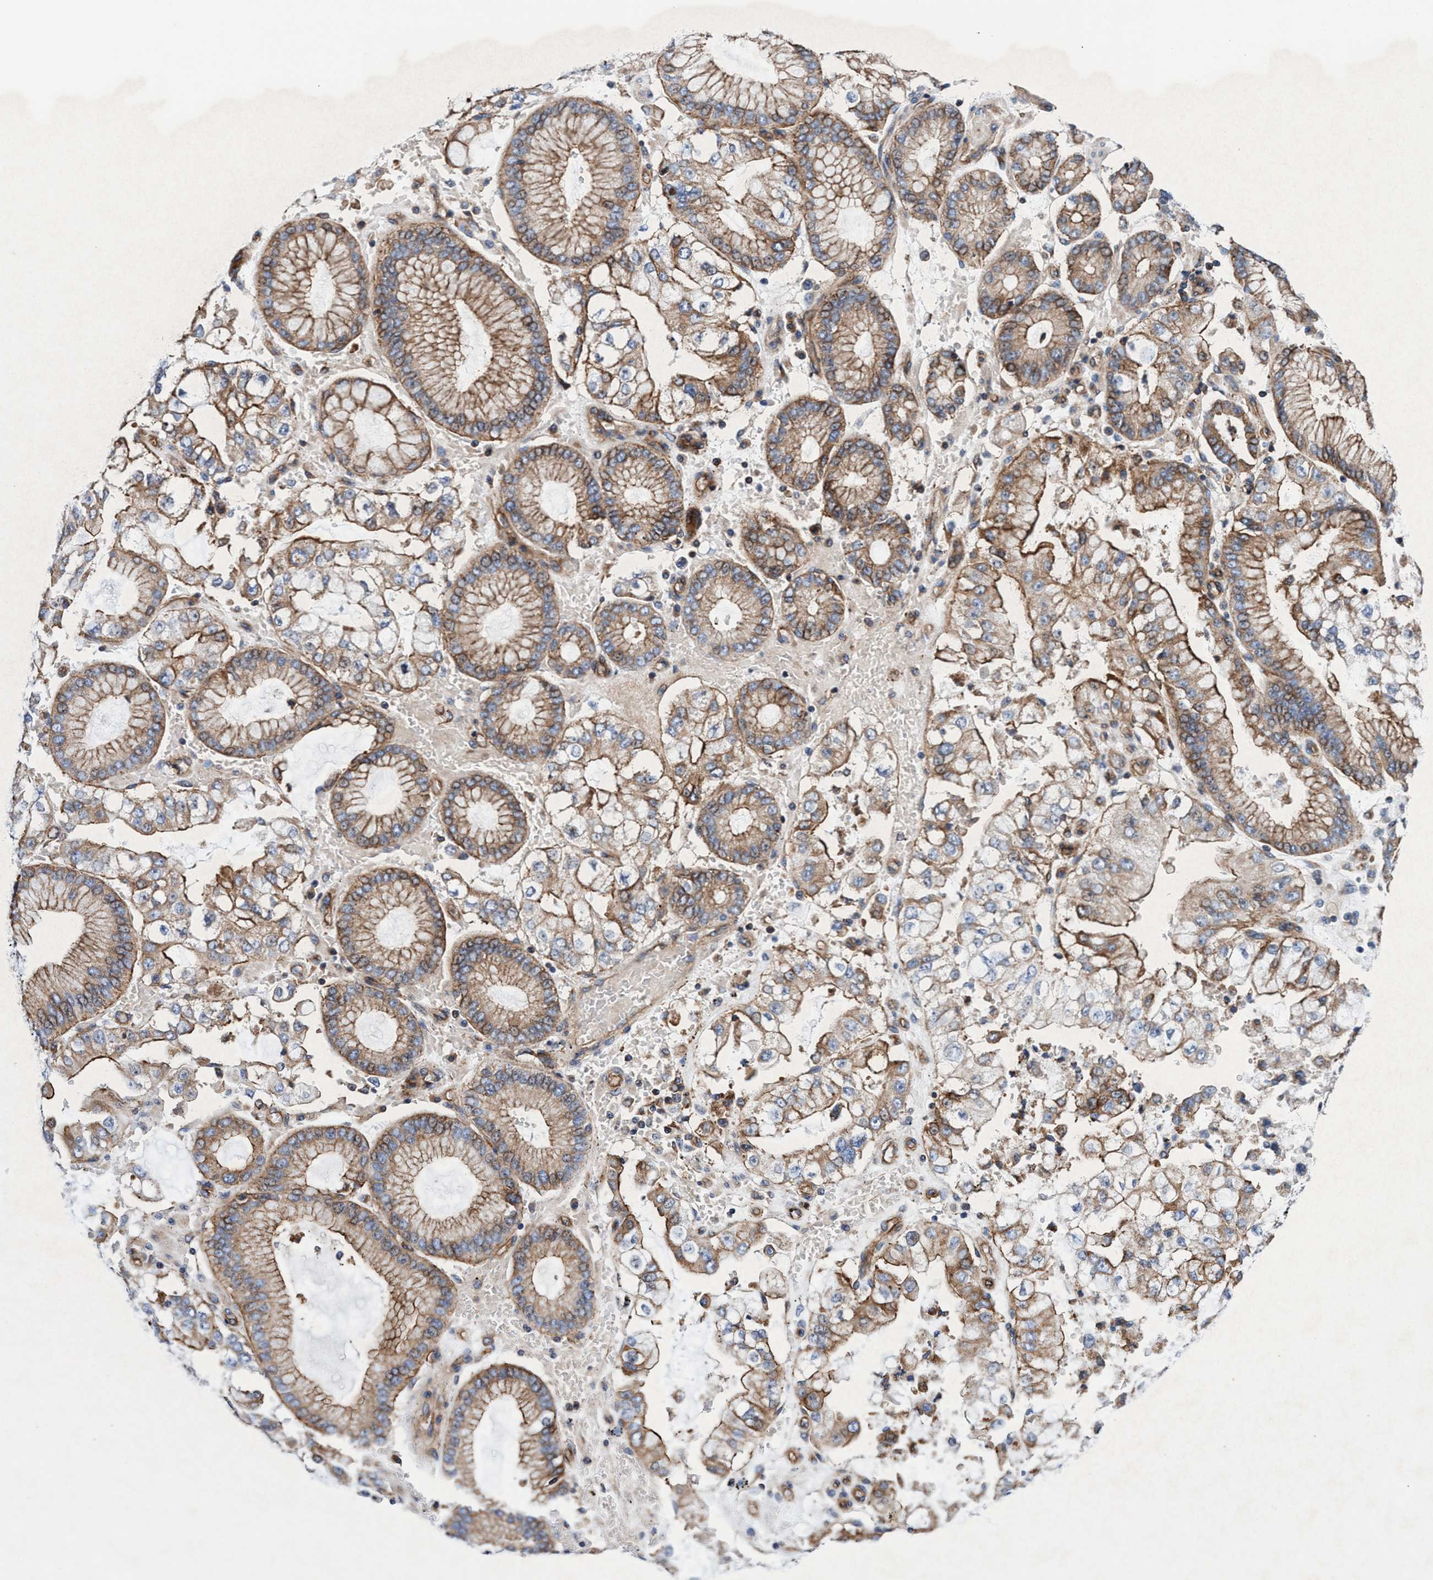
{"staining": {"intensity": "moderate", "quantity": ">75%", "location": "cytoplasmic/membranous"}, "tissue": "stomach cancer", "cell_type": "Tumor cells", "image_type": "cancer", "snomed": [{"axis": "morphology", "description": "Adenocarcinoma, NOS"}, {"axis": "topography", "description": "Stomach"}], "caption": "A medium amount of moderate cytoplasmic/membranous positivity is appreciated in about >75% of tumor cells in stomach cancer (adenocarcinoma) tissue.", "gene": "MCM3AP", "patient": {"sex": "male", "age": 76}}